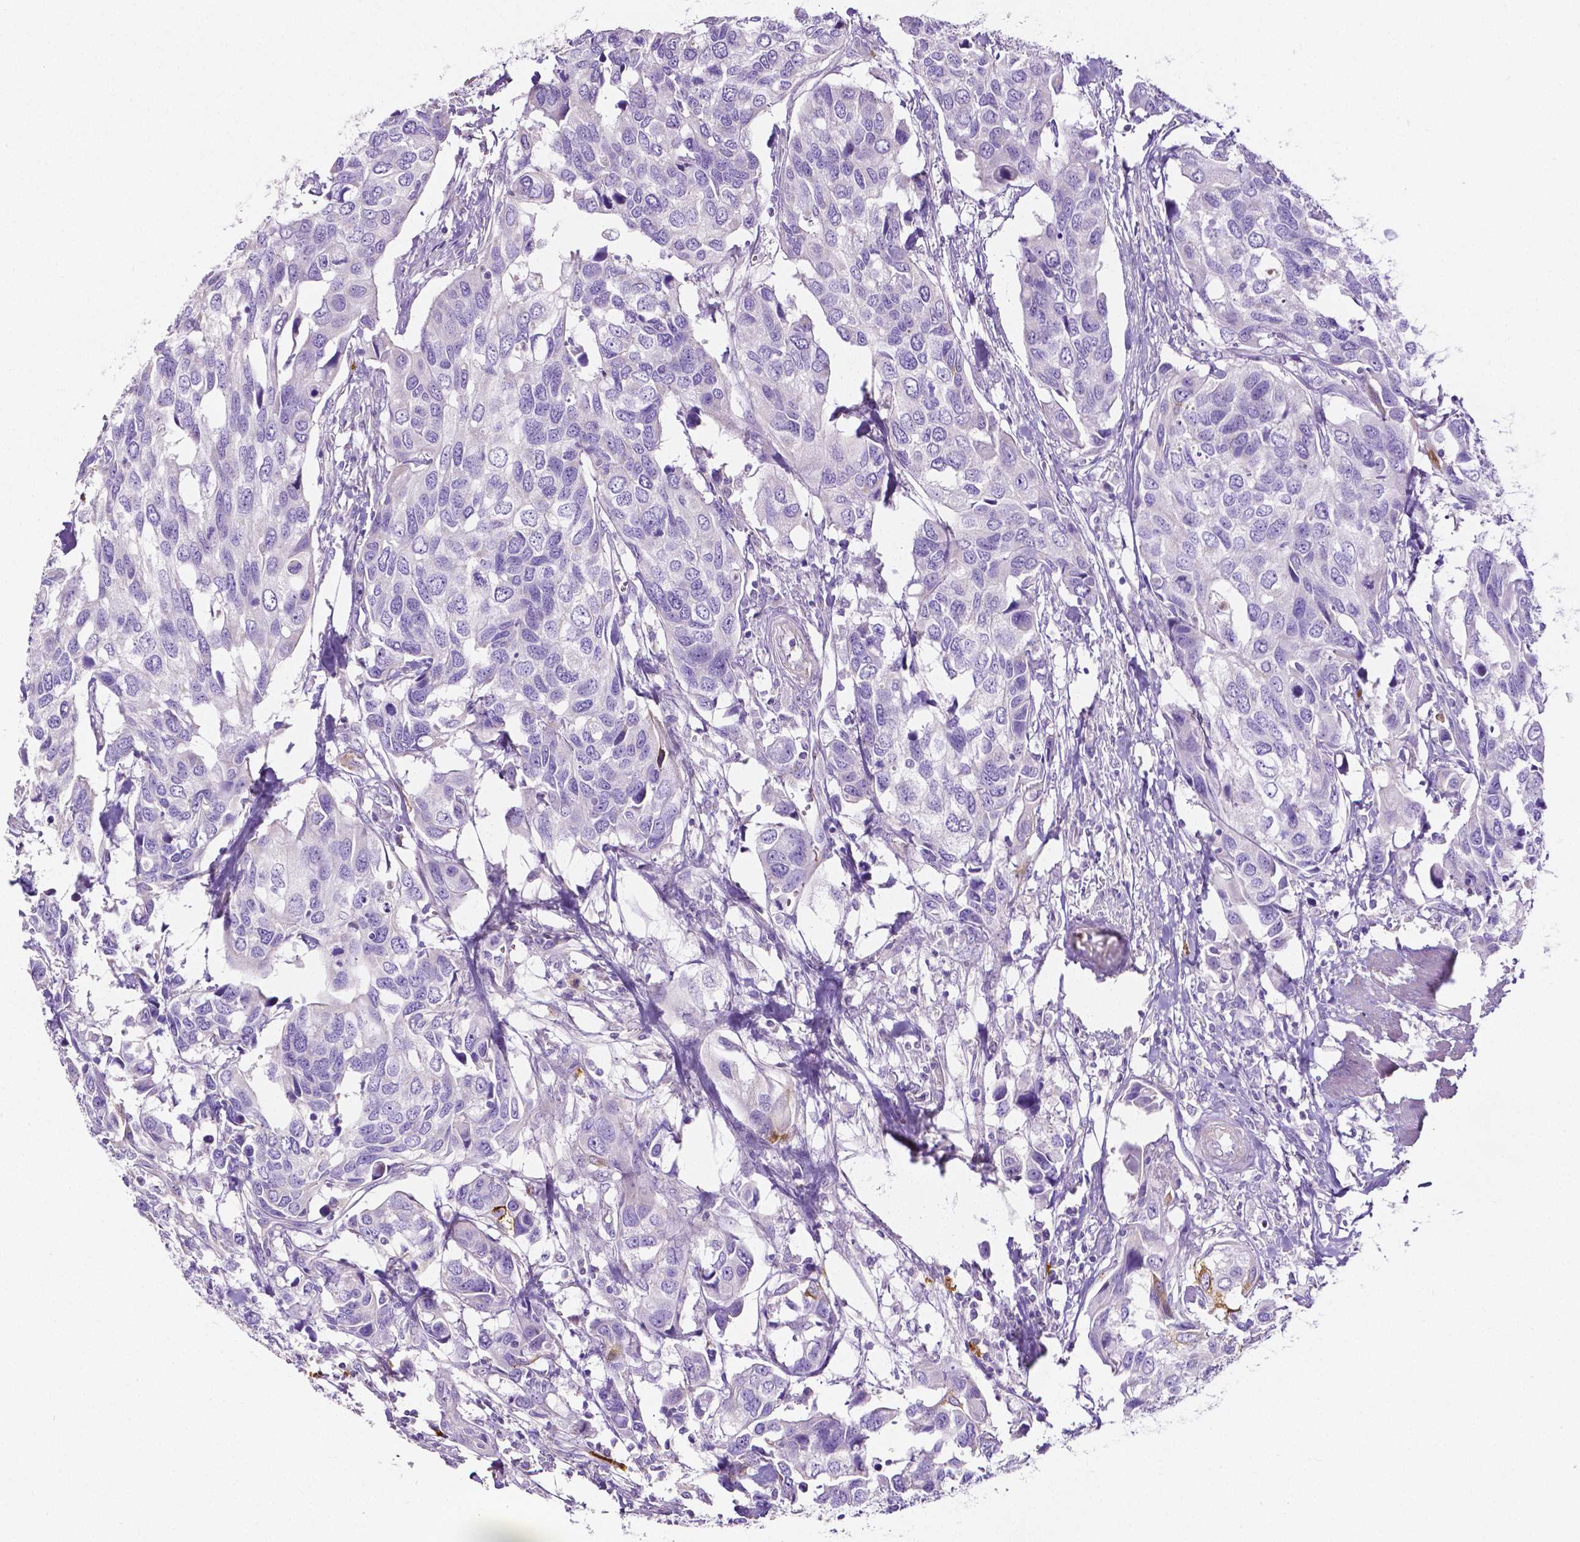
{"staining": {"intensity": "negative", "quantity": "none", "location": "none"}, "tissue": "urothelial cancer", "cell_type": "Tumor cells", "image_type": "cancer", "snomed": [{"axis": "morphology", "description": "Urothelial carcinoma, High grade"}, {"axis": "topography", "description": "Urinary bladder"}], "caption": "This is an immunohistochemistry (IHC) image of urothelial cancer. There is no positivity in tumor cells.", "gene": "MMP9", "patient": {"sex": "male", "age": 60}}